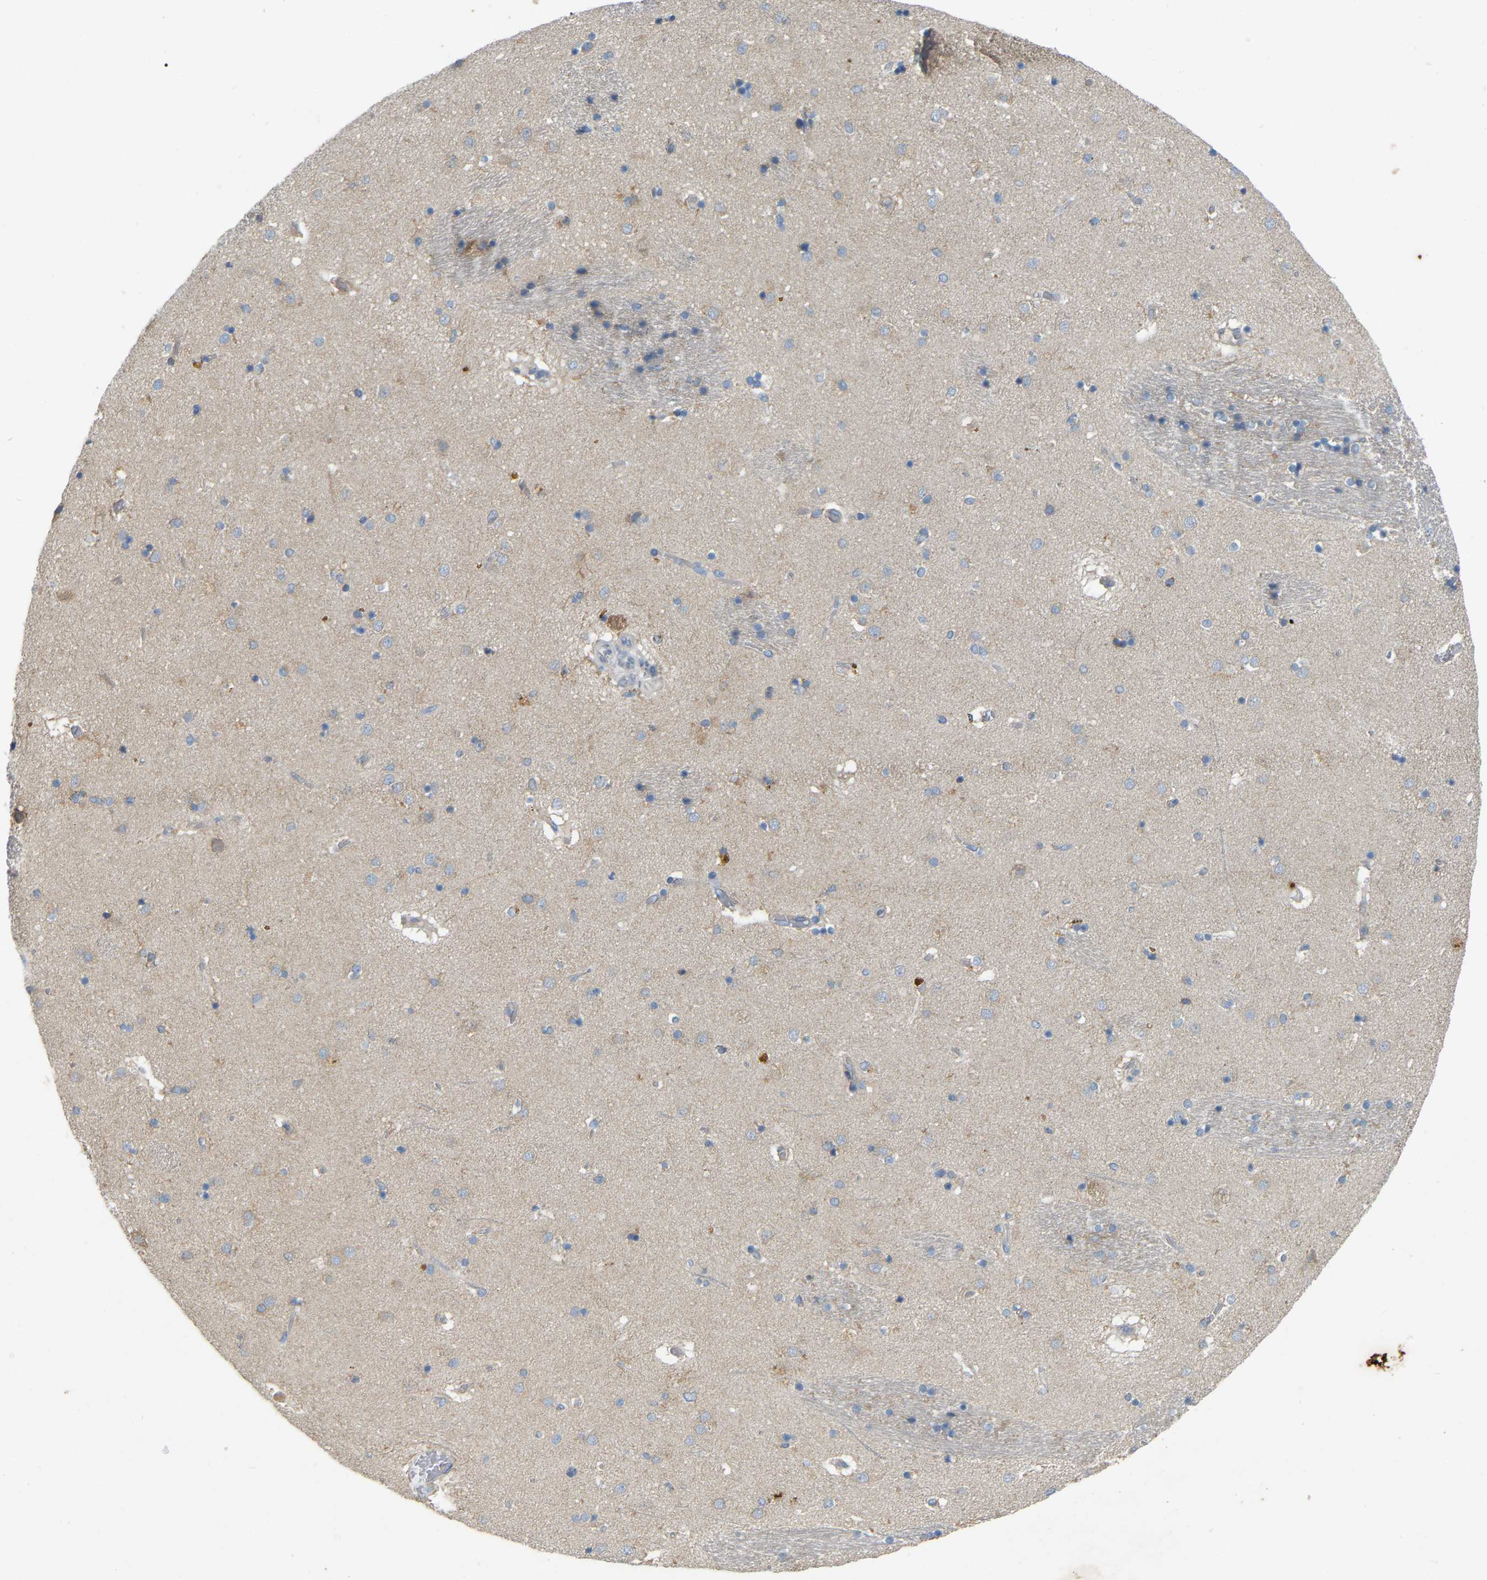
{"staining": {"intensity": "negative", "quantity": "none", "location": "none"}, "tissue": "caudate", "cell_type": "Glial cells", "image_type": "normal", "snomed": [{"axis": "morphology", "description": "Normal tissue, NOS"}, {"axis": "topography", "description": "Lateral ventricle wall"}], "caption": "Histopathology image shows no significant protein positivity in glial cells of benign caudate. The staining is performed using DAB (3,3'-diaminobenzidine) brown chromogen with nuclei counter-stained in using hematoxylin.", "gene": "ENSG00000283765", "patient": {"sex": "male", "age": 70}}